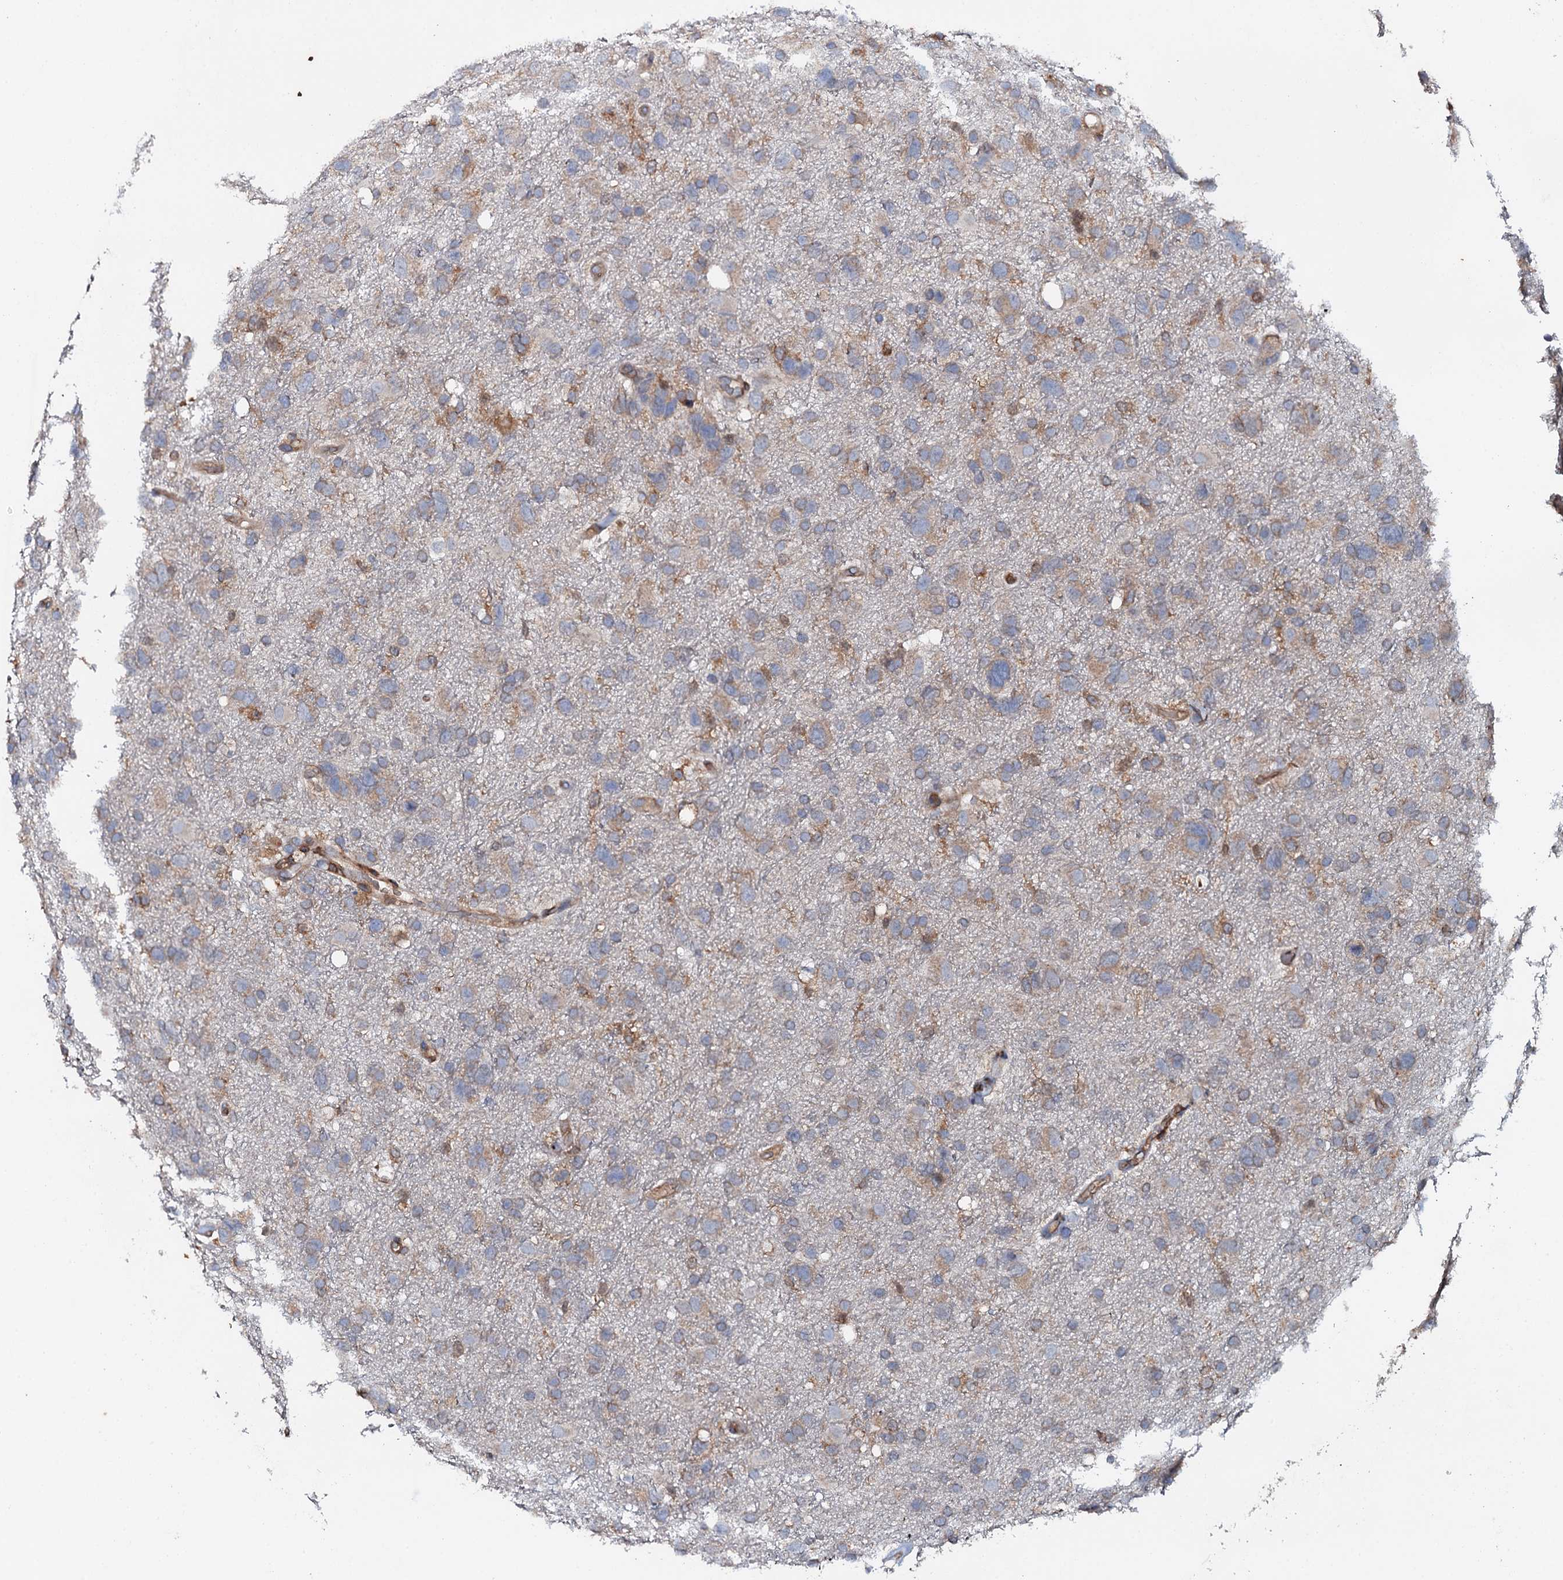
{"staining": {"intensity": "weak", "quantity": "<25%", "location": "cytoplasmic/membranous"}, "tissue": "glioma", "cell_type": "Tumor cells", "image_type": "cancer", "snomed": [{"axis": "morphology", "description": "Glioma, malignant, High grade"}, {"axis": "topography", "description": "Brain"}], "caption": "An IHC photomicrograph of glioma is shown. There is no staining in tumor cells of glioma.", "gene": "GRK2", "patient": {"sex": "male", "age": 61}}